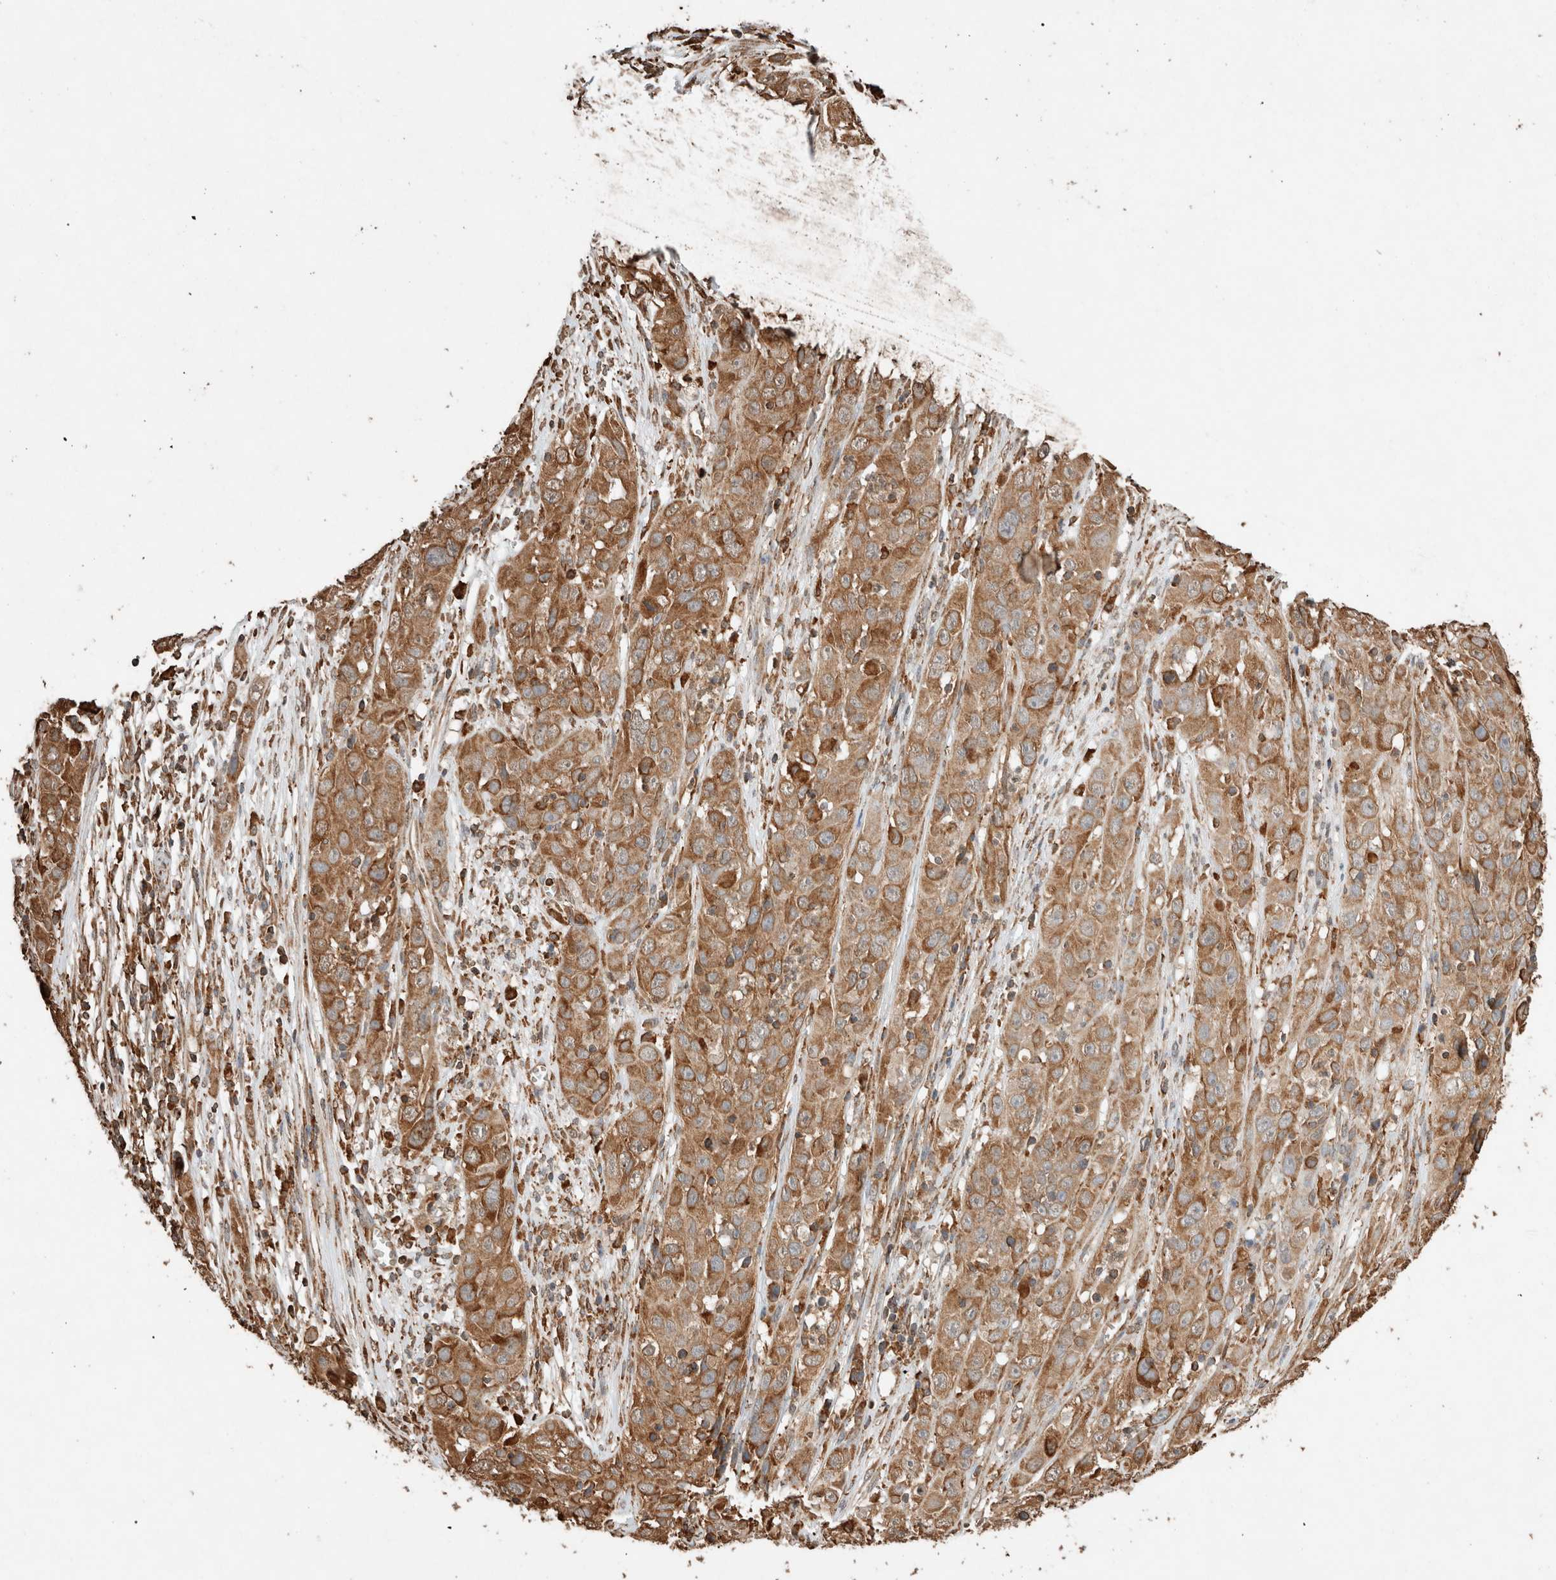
{"staining": {"intensity": "moderate", "quantity": ">75%", "location": "cytoplasmic/membranous"}, "tissue": "cervical cancer", "cell_type": "Tumor cells", "image_type": "cancer", "snomed": [{"axis": "morphology", "description": "Squamous cell carcinoma, NOS"}, {"axis": "topography", "description": "Cervix"}], "caption": "Cervical cancer stained with a protein marker demonstrates moderate staining in tumor cells.", "gene": "ERAP1", "patient": {"sex": "female", "age": 32}}